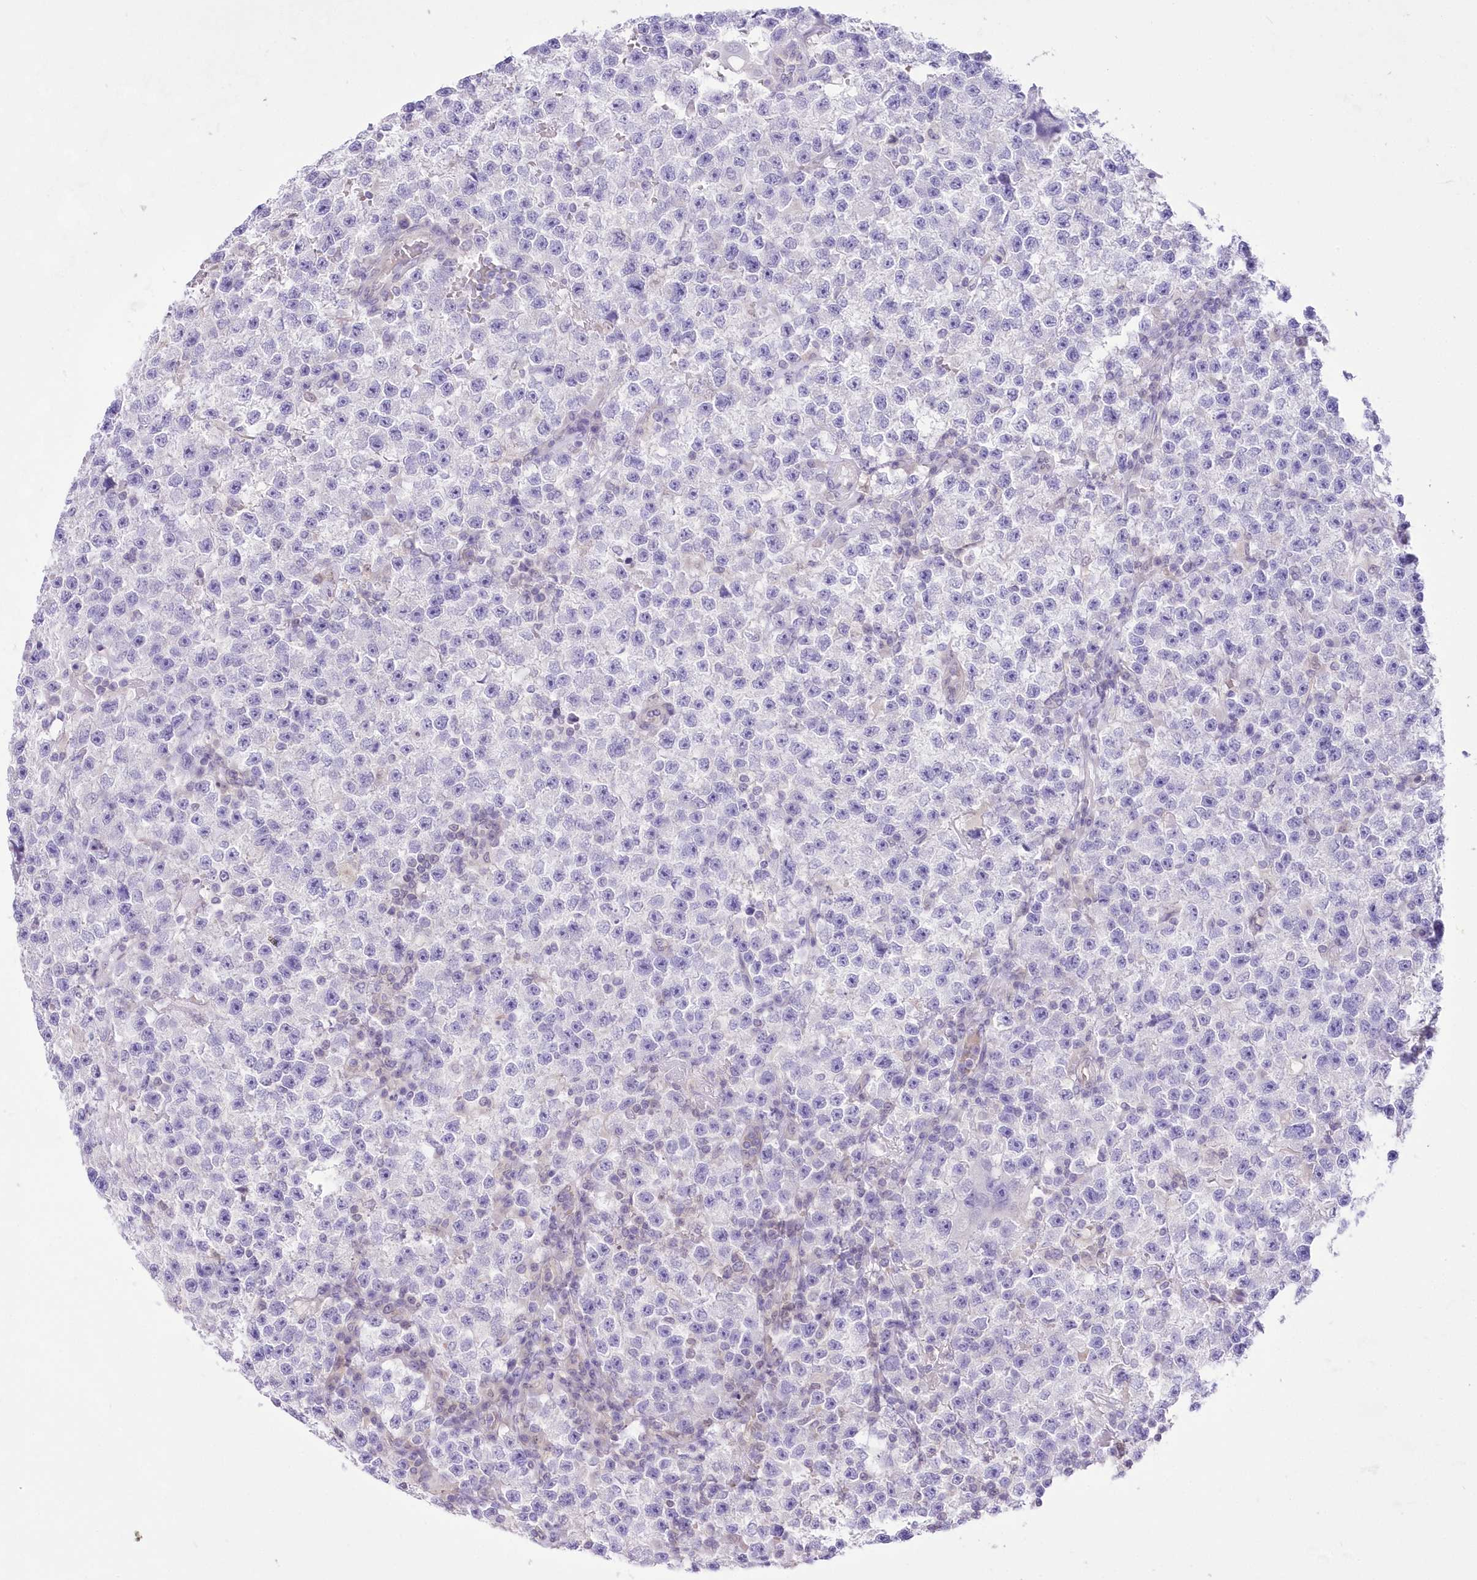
{"staining": {"intensity": "negative", "quantity": "none", "location": "none"}, "tissue": "testis cancer", "cell_type": "Tumor cells", "image_type": "cancer", "snomed": [{"axis": "morphology", "description": "Seminoma, NOS"}, {"axis": "topography", "description": "Testis"}], "caption": "This is an IHC image of human testis seminoma. There is no expression in tumor cells.", "gene": "UBA6", "patient": {"sex": "male", "age": 22}}